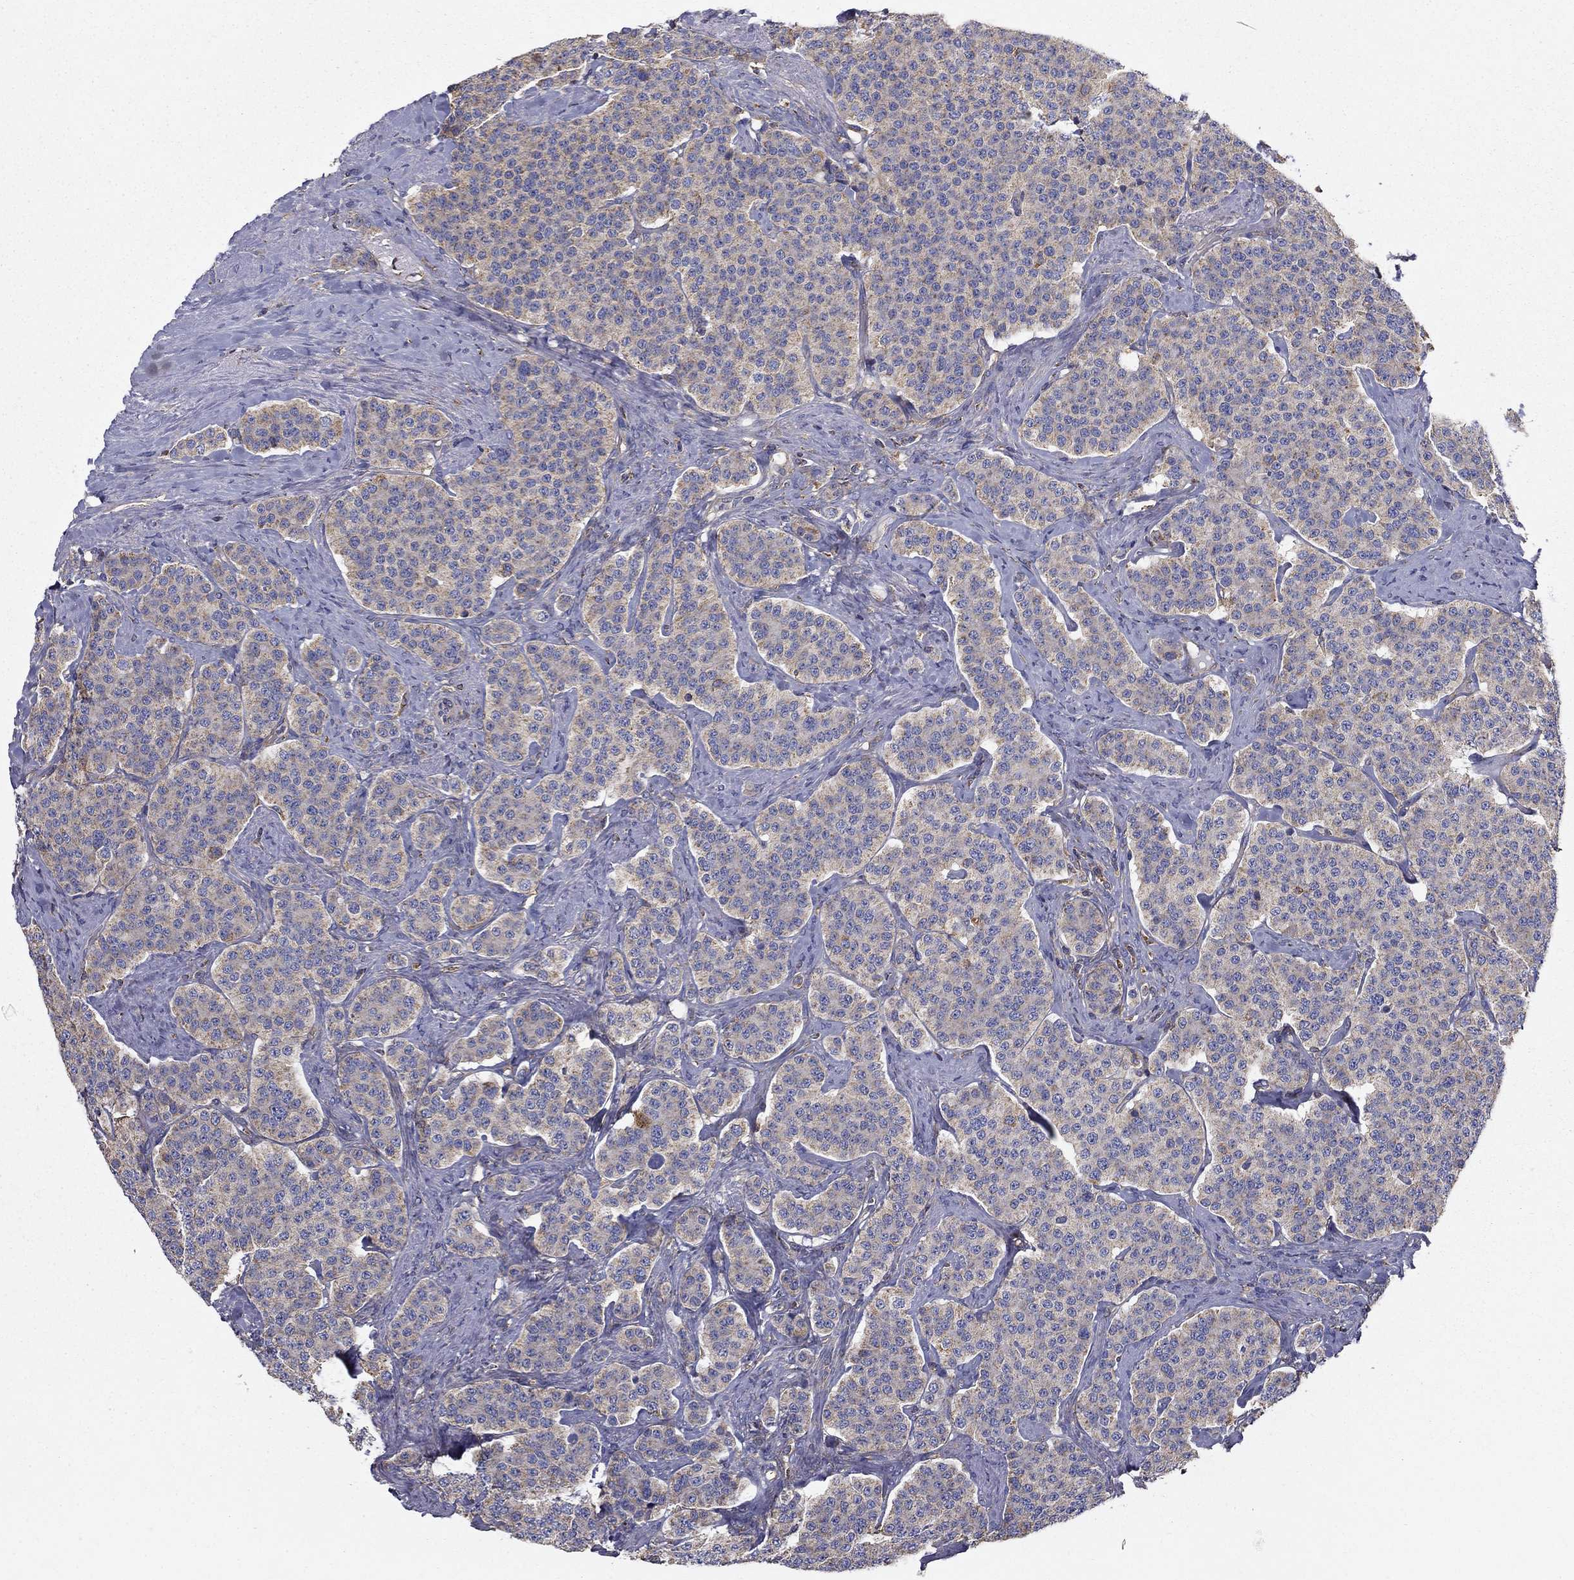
{"staining": {"intensity": "weak", "quantity": "25%-75%", "location": "cytoplasmic/membranous"}, "tissue": "carcinoid", "cell_type": "Tumor cells", "image_type": "cancer", "snomed": [{"axis": "morphology", "description": "Carcinoid, malignant, NOS"}, {"axis": "topography", "description": "Small intestine"}], "caption": "Immunohistochemical staining of carcinoid reveals low levels of weak cytoplasmic/membranous protein staining in approximately 25%-75% of tumor cells.", "gene": "NME5", "patient": {"sex": "female", "age": 58}}